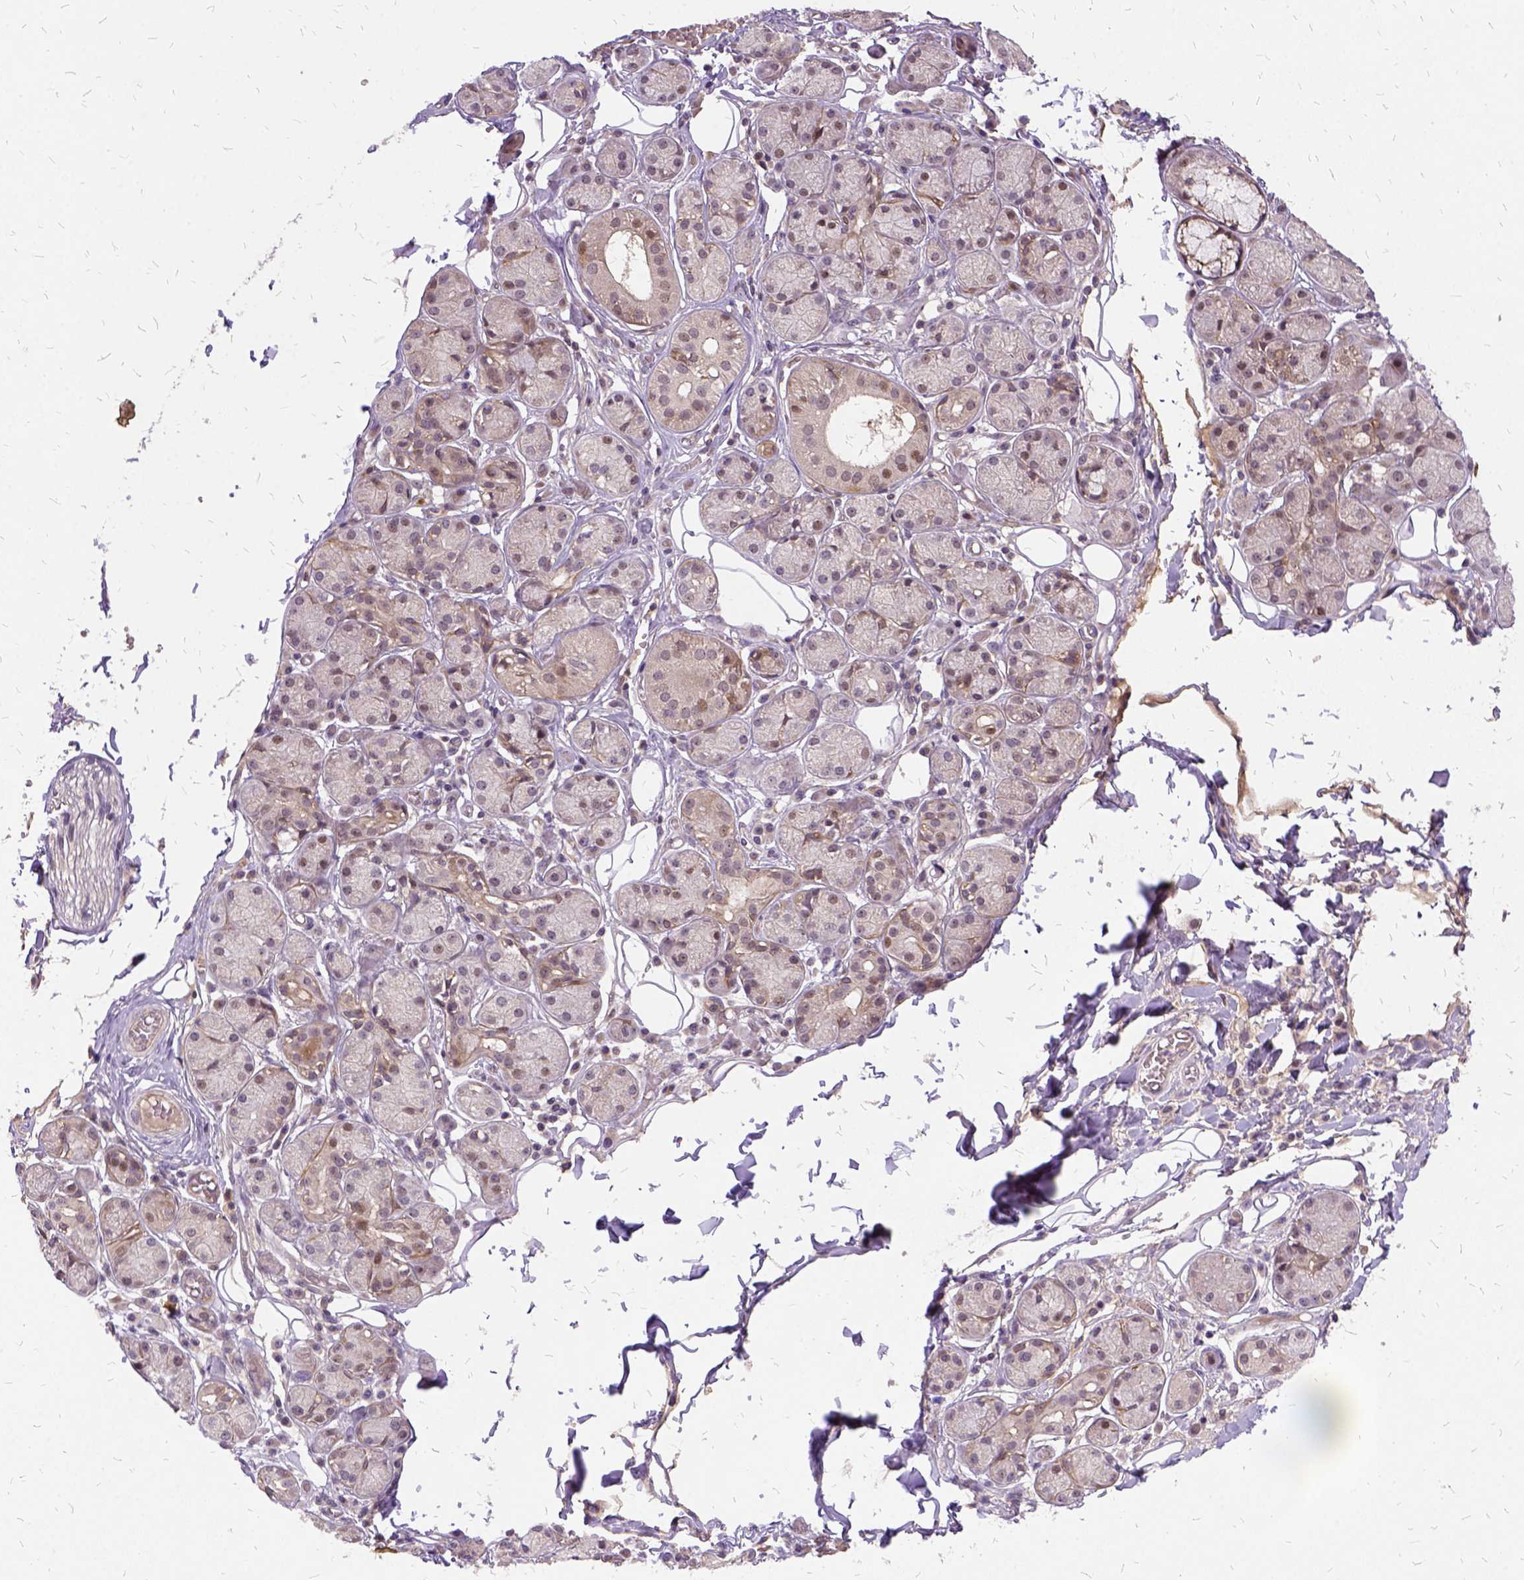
{"staining": {"intensity": "moderate", "quantity": "<25%", "location": "cytoplasmic/membranous"}, "tissue": "salivary gland", "cell_type": "Glandular cells", "image_type": "normal", "snomed": [{"axis": "morphology", "description": "Normal tissue, NOS"}, {"axis": "topography", "description": "Salivary gland"}, {"axis": "topography", "description": "Peripheral nerve tissue"}], "caption": "Protein staining exhibits moderate cytoplasmic/membranous expression in approximately <25% of glandular cells in unremarkable salivary gland. (Stains: DAB (3,3'-diaminobenzidine) in brown, nuclei in blue, Microscopy: brightfield microscopy at high magnification).", "gene": "ILRUN", "patient": {"sex": "male", "age": 71}}